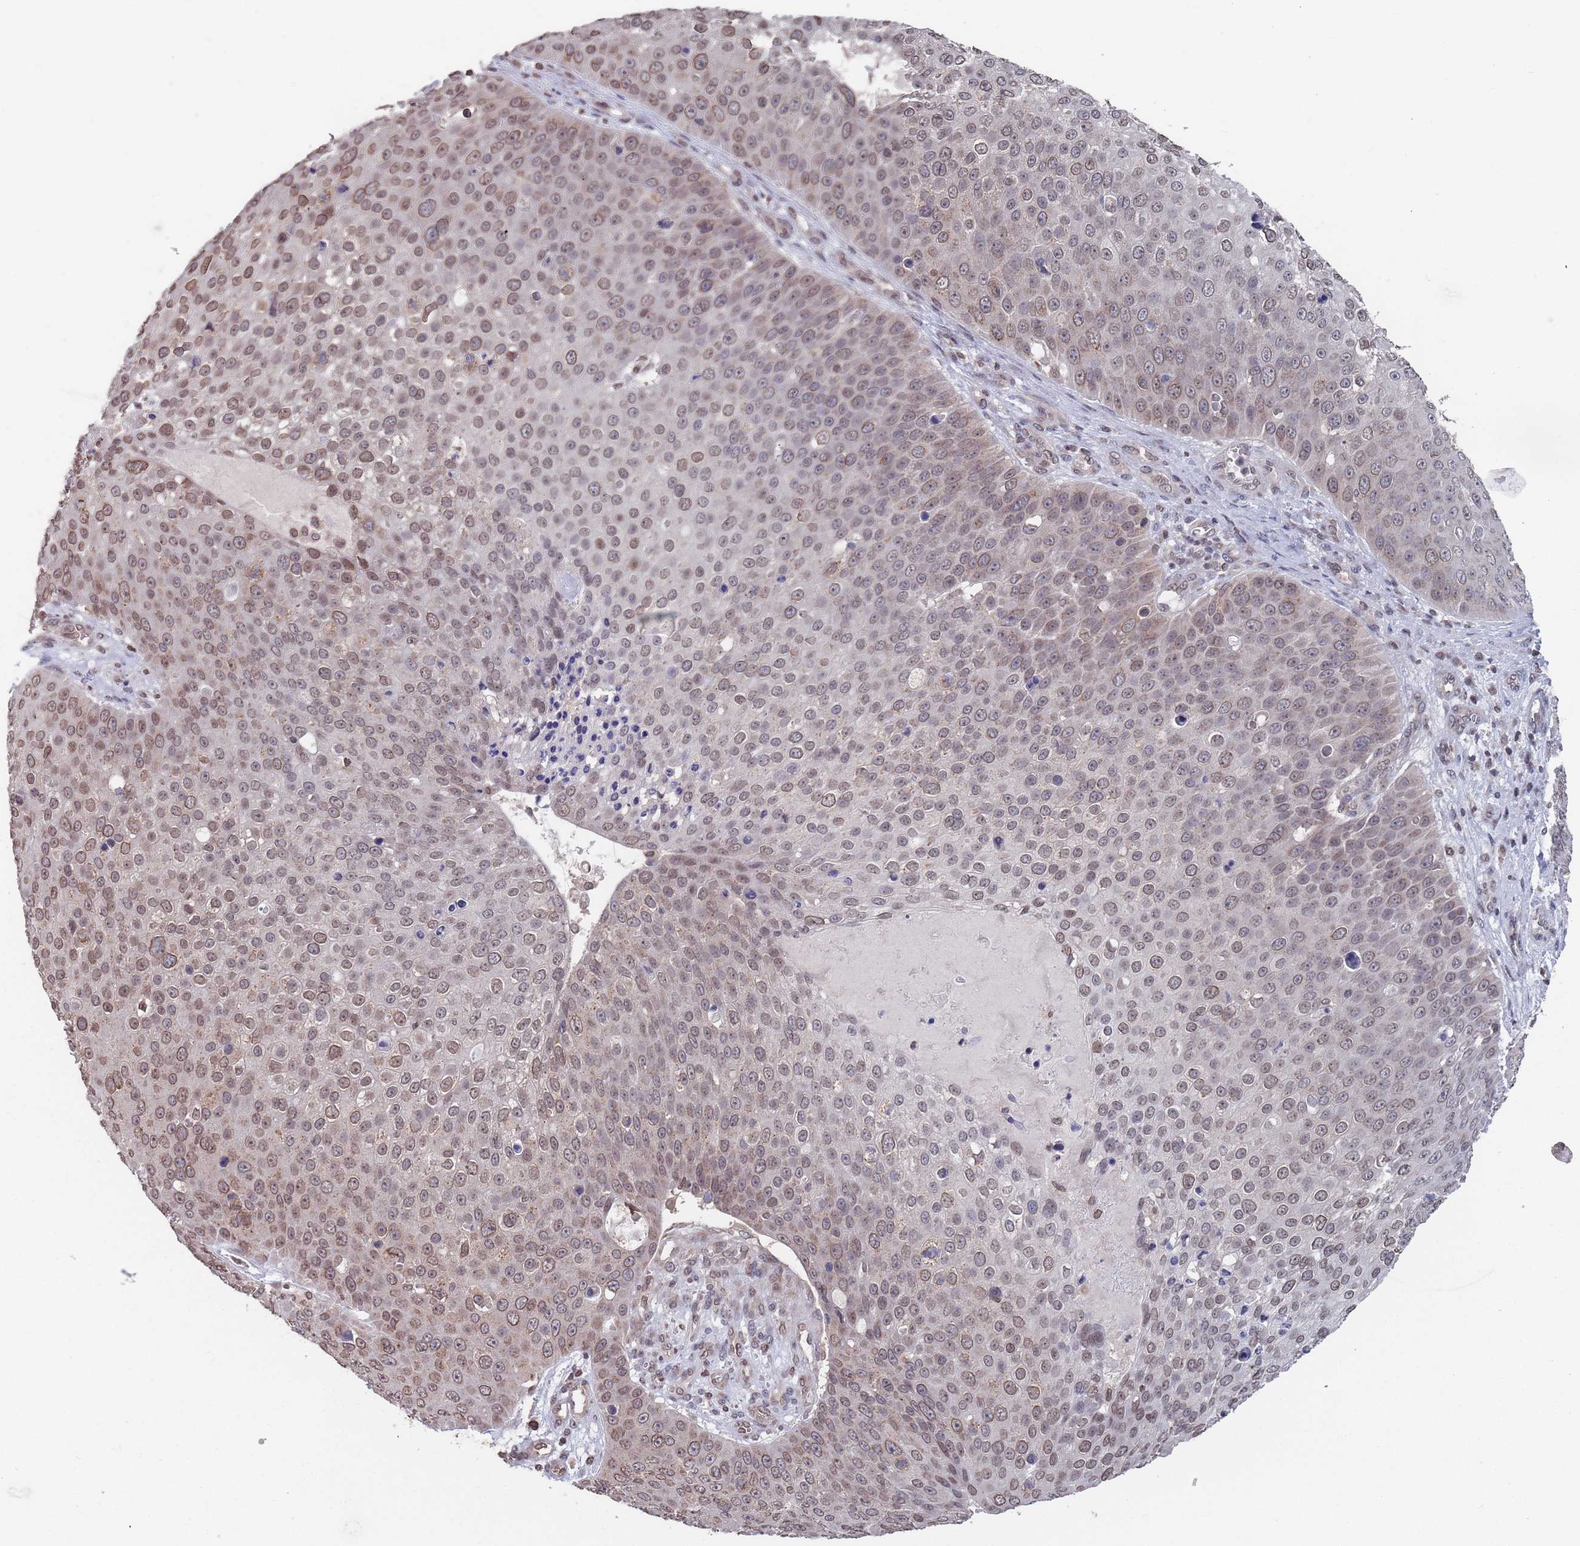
{"staining": {"intensity": "moderate", "quantity": "25%-75%", "location": "cytoplasmic/membranous,nuclear"}, "tissue": "skin cancer", "cell_type": "Tumor cells", "image_type": "cancer", "snomed": [{"axis": "morphology", "description": "Squamous cell carcinoma, NOS"}, {"axis": "topography", "description": "Skin"}], "caption": "Immunohistochemistry (IHC) staining of skin cancer (squamous cell carcinoma), which shows medium levels of moderate cytoplasmic/membranous and nuclear positivity in about 25%-75% of tumor cells indicating moderate cytoplasmic/membranous and nuclear protein positivity. The staining was performed using DAB (brown) for protein detection and nuclei were counterstained in hematoxylin (blue).", "gene": "SDHAF3", "patient": {"sex": "male", "age": 71}}